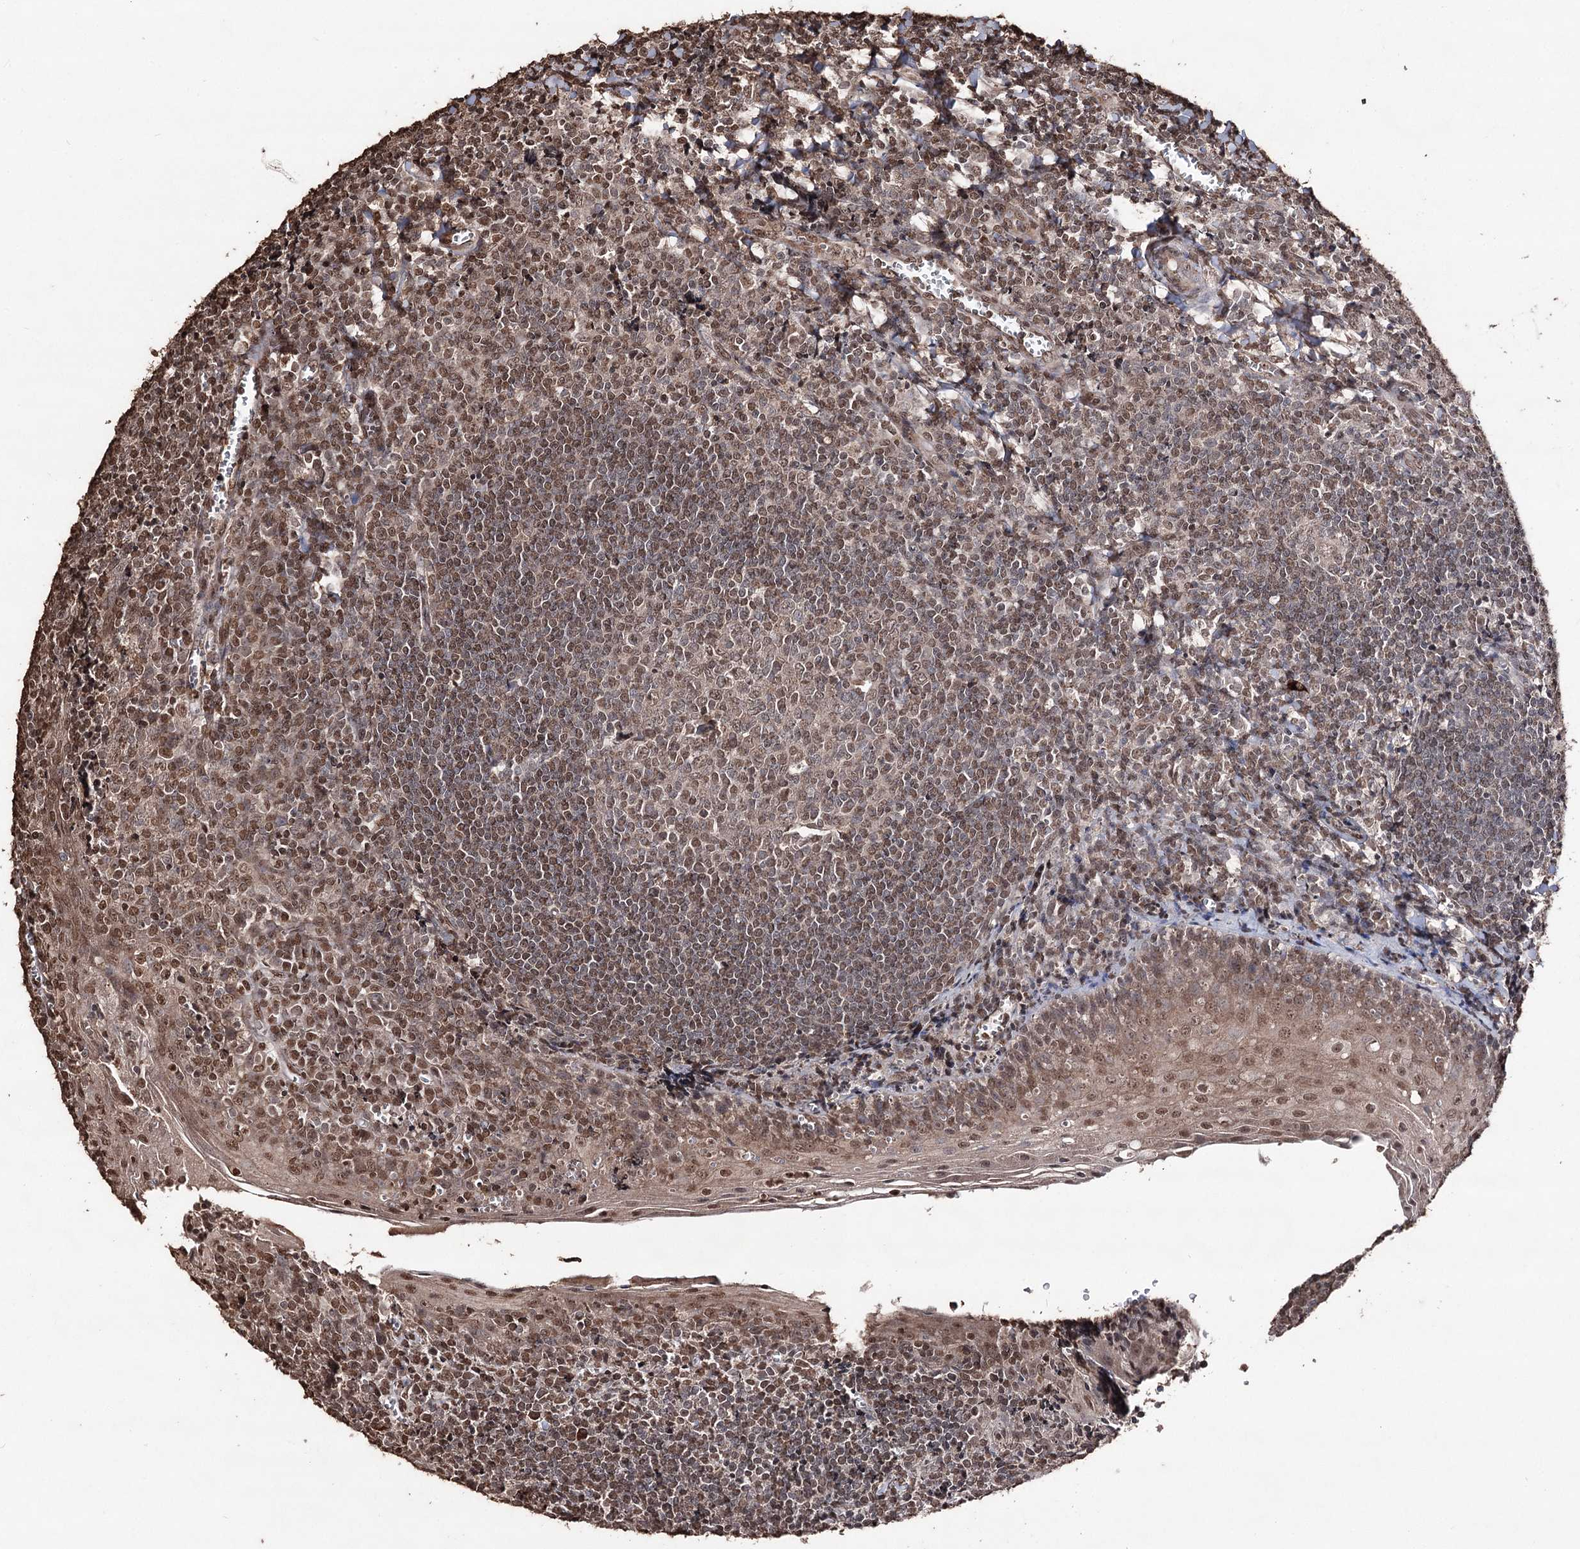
{"staining": {"intensity": "moderate", "quantity": ">75%", "location": "nuclear"}, "tissue": "tonsil", "cell_type": "Germinal center cells", "image_type": "normal", "snomed": [{"axis": "morphology", "description": "Normal tissue, NOS"}, {"axis": "topography", "description": "Tonsil"}], "caption": "Normal tonsil demonstrates moderate nuclear positivity in about >75% of germinal center cells Using DAB (brown) and hematoxylin (blue) stains, captured at high magnification using brightfield microscopy..", "gene": "ATG14", "patient": {"sex": "male", "age": 27}}